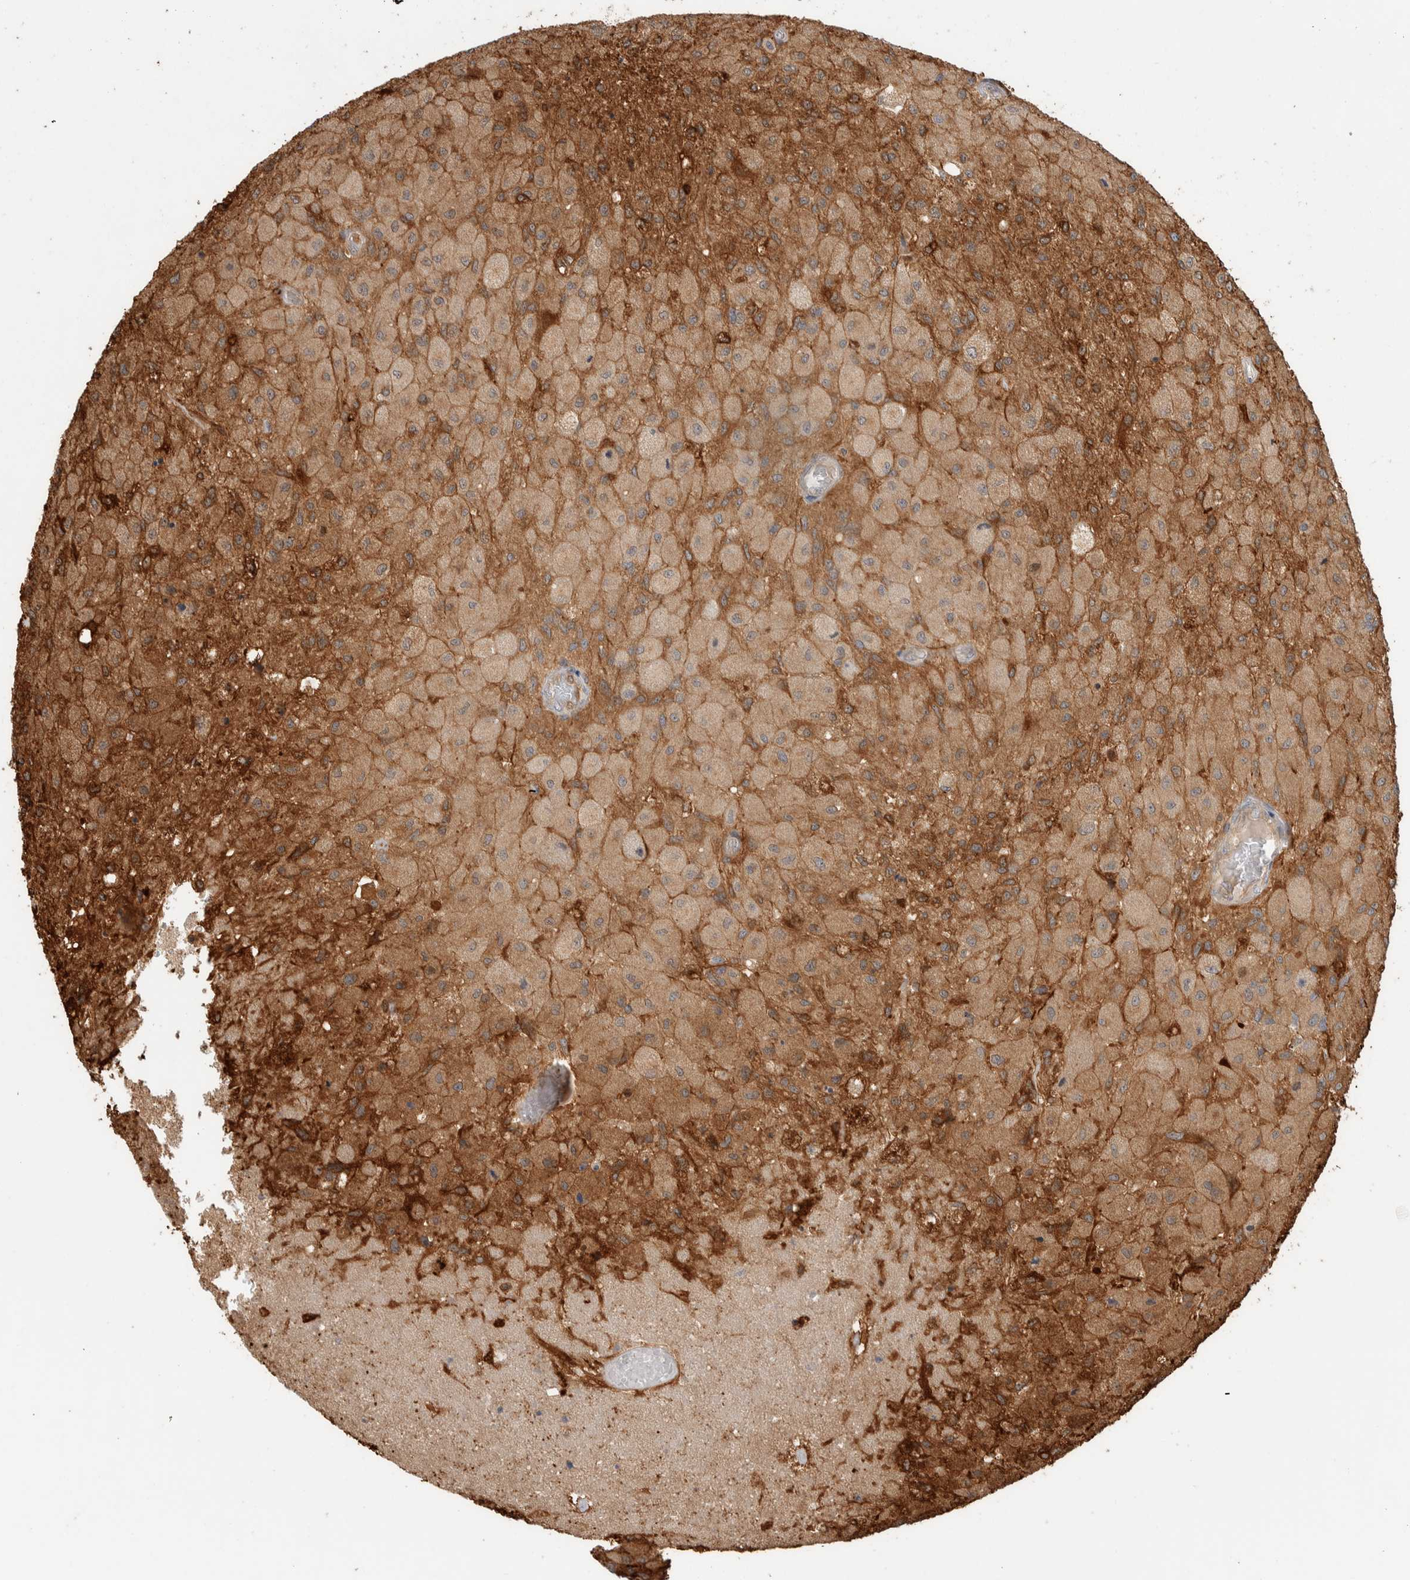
{"staining": {"intensity": "moderate", "quantity": ">75%", "location": "cytoplasmic/membranous"}, "tissue": "glioma", "cell_type": "Tumor cells", "image_type": "cancer", "snomed": [{"axis": "morphology", "description": "Normal tissue, NOS"}, {"axis": "morphology", "description": "Glioma, malignant, High grade"}, {"axis": "topography", "description": "Cerebral cortex"}], "caption": "Immunohistochemistry staining of glioma, which demonstrates medium levels of moderate cytoplasmic/membranous expression in about >75% of tumor cells indicating moderate cytoplasmic/membranous protein positivity. The staining was performed using DAB (brown) for protein detection and nuclei were counterstained in hematoxylin (blue).", "gene": "CNTROB", "patient": {"sex": "male", "age": 77}}